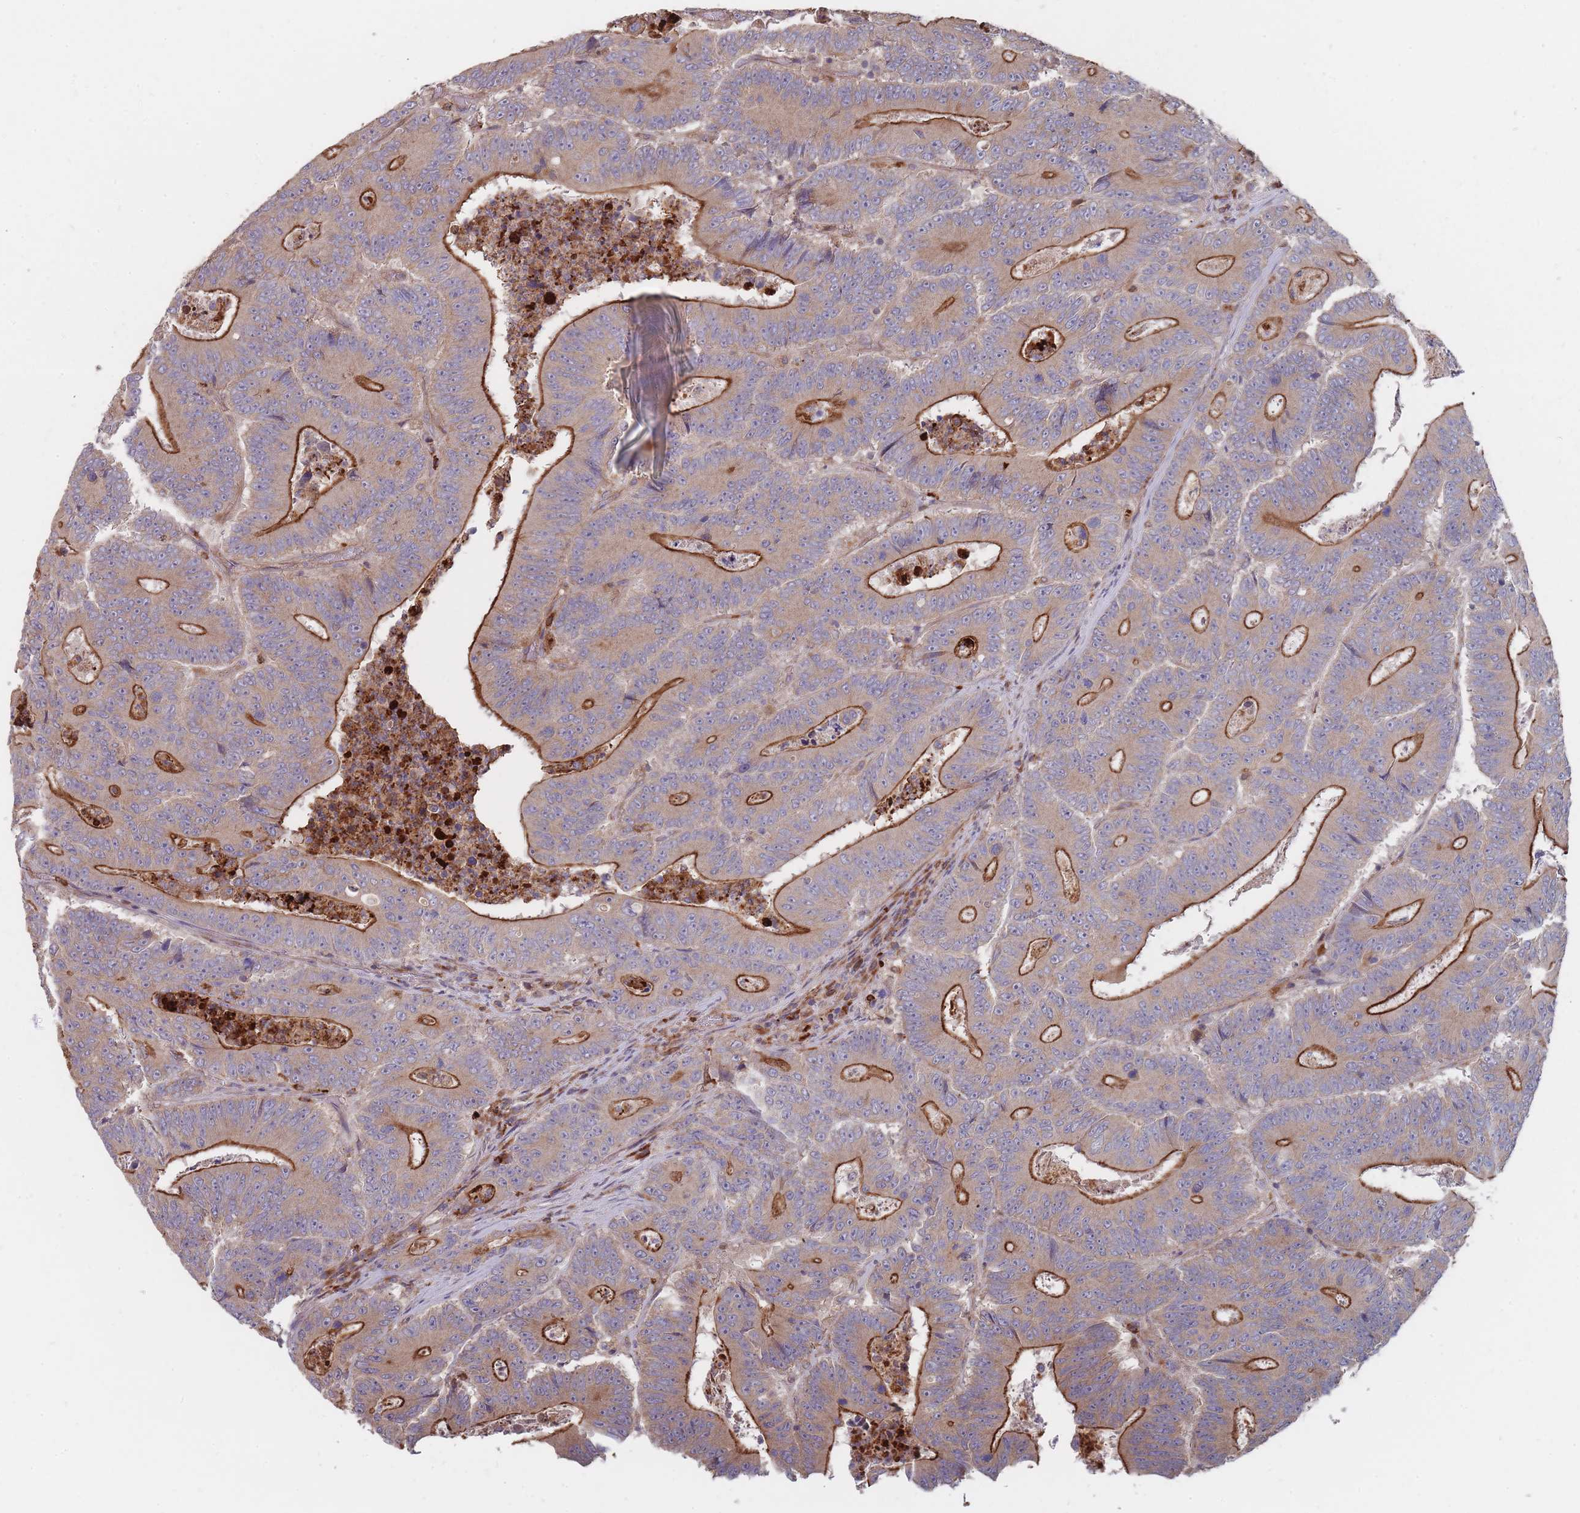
{"staining": {"intensity": "strong", "quantity": "25%-75%", "location": "cytoplasmic/membranous"}, "tissue": "colorectal cancer", "cell_type": "Tumor cells", "image_type": "cancer", "snomed": [{"axis": "morphology", "description": "Adenocarcinoma, NOS"}, {"axis": "topography", "description": "Colon"}], "caption": "IHC image of neoplastic tissue: human colorectal cancer (adenocarcinoma) stained using IHC reveals high levels of strong protein expression localized specifically in the cytoplasmic/membranous of tumor cells, appearing as a cytoplasmic/membranous brown color.", "gene": "THSD7B", "patient": {"sex": "male", "age": 83}}